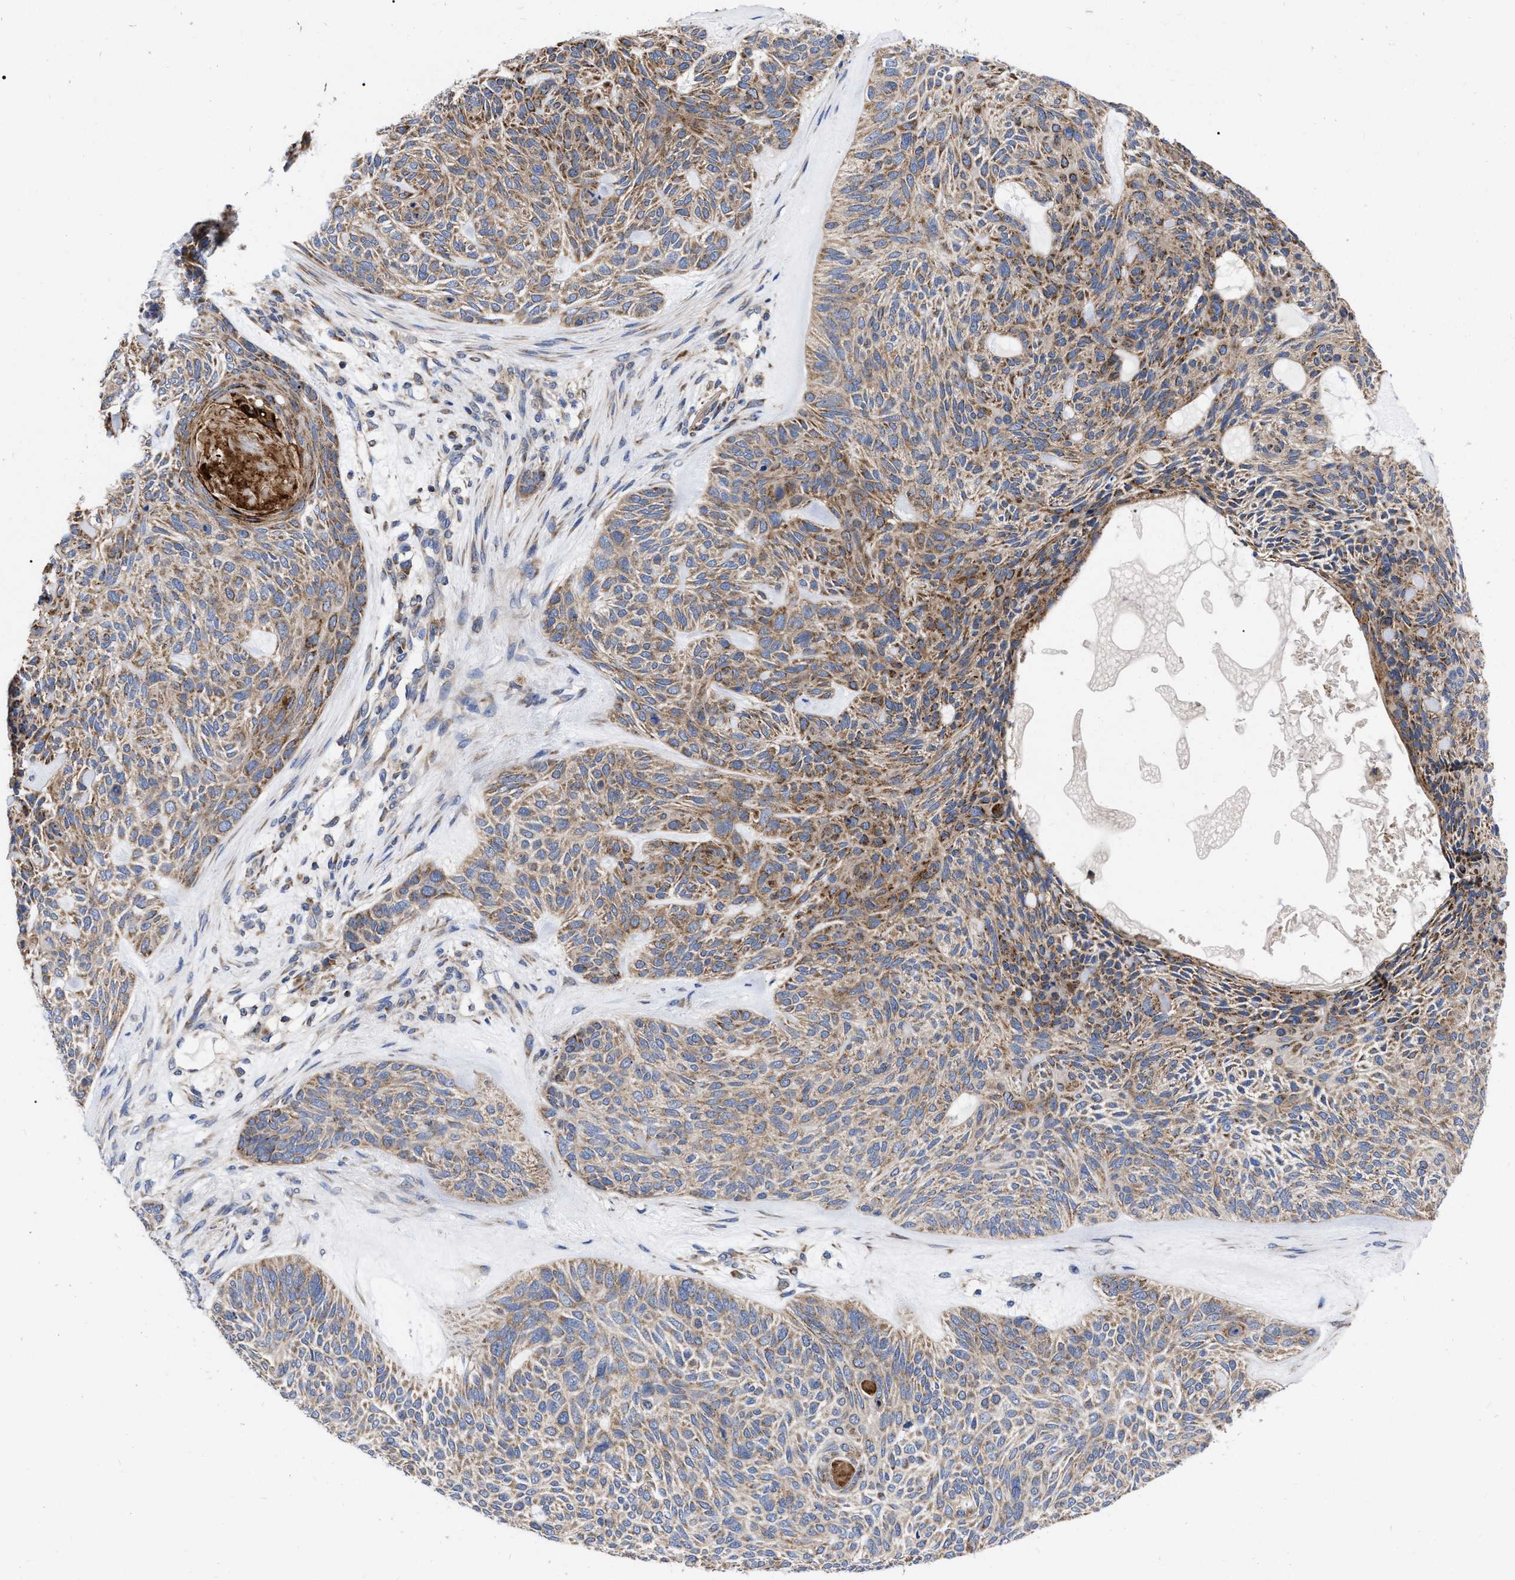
{"staining": {"intensity": "moderate", "quantity": ">75%", "location": "cytoplasmic/membranous"}, "tissue": "skin cancer", "cell_type": "Tumor cells", "image_type": "cancer", "snomed": [{"axis": "morphology", "description": "Basal cell carcinoma"}, {"axis": "topography", "description": "Skin"}], "caption": "Skin cancer stained with DAB (3,3'-diaminobenzidine) immunohistochemistry (IHC) displays medium levels of moderate cytoplasmic/membranous positivity in approximately >75% of tumor cells.", "gene": "CDKN2C", "patient": {"sex": "male", "age": 55}}